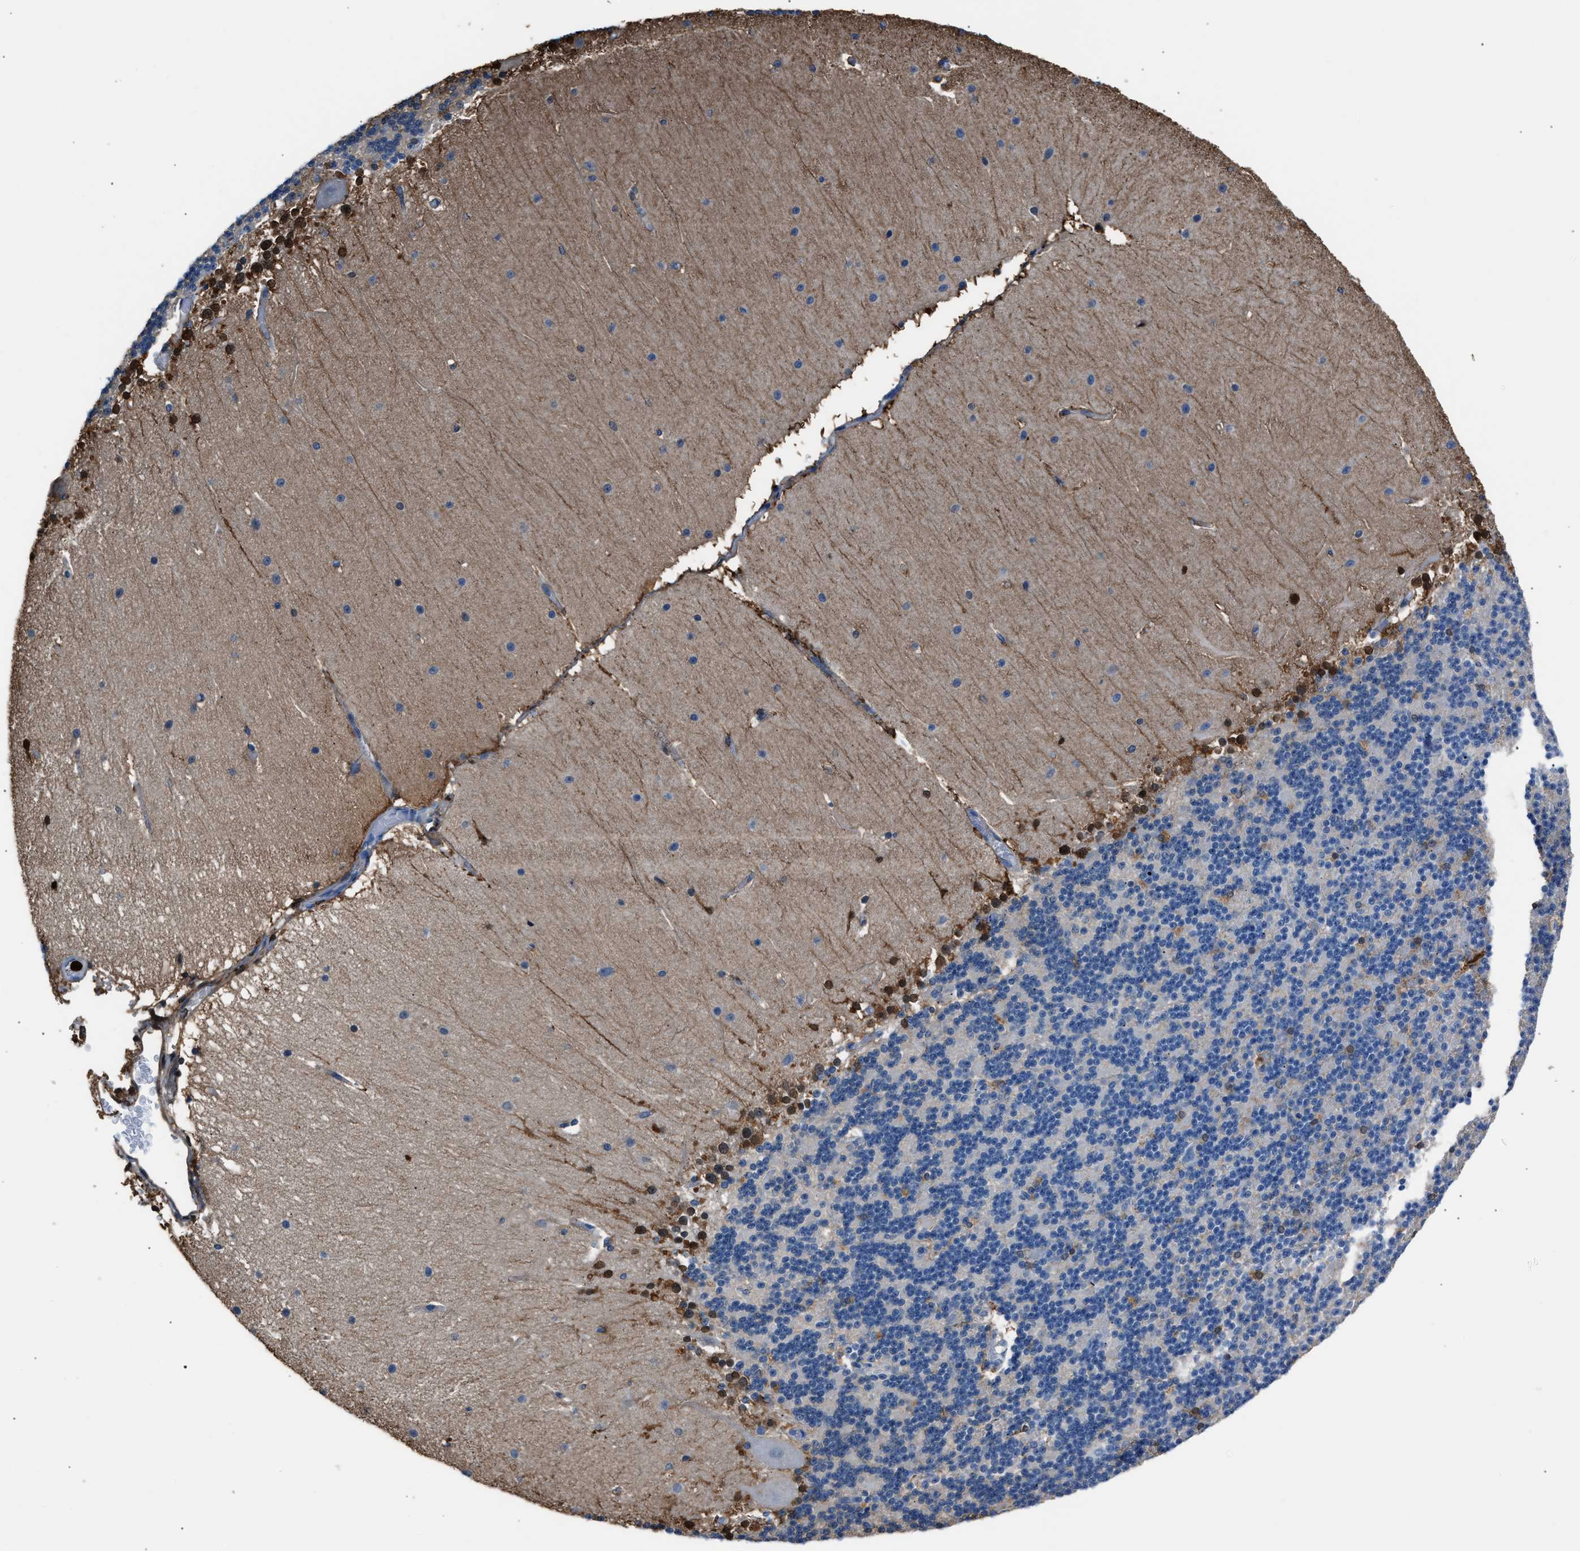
{"staining": {"intensity": "negative", "quantity": "none", "location": "none"}, "tissue": "cerebellum", "cell_type": "Cells in granular layer", "image_type": "normal", "snomed": [{"axis": "morphology", "description": "Normal tissue, NOS"}, {"axis": "topography", "description": "Cerebellum"}], "caption": "Cells in granular layer show no significant protein positivity in normal cerebellum. The staining was performed using DAB to visualize the protein expression in brown, while the nuclei were stained in blue with hematoxylin (Magnification: 20x).", "gene": "S100P", "patient": {"sex": "female", "age": 19}}